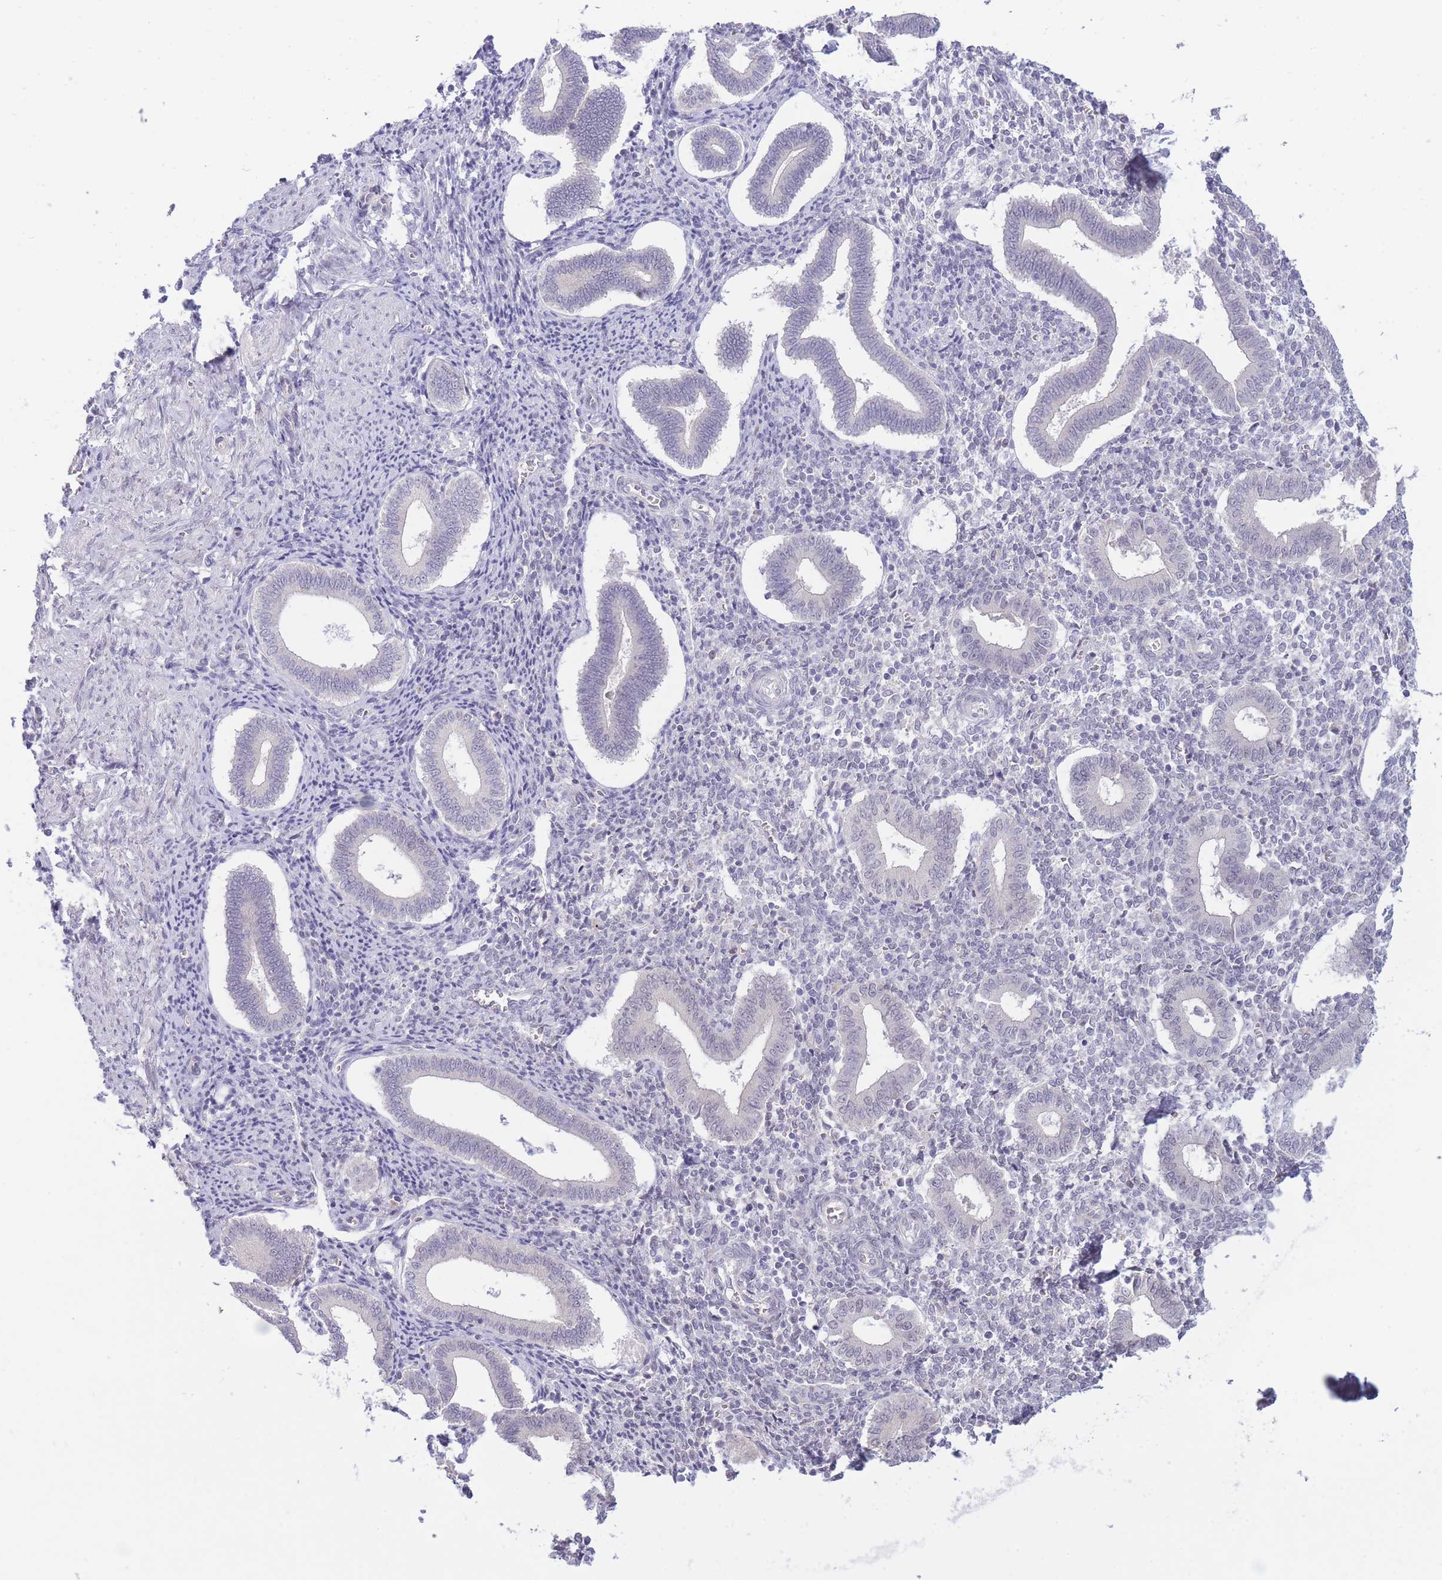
{"staining": {"intensity": "negative", "quantity": "none", "location": "none"}, "tissue": "endometrium", "cell_type": "Cells in endometrial stroma", "image_type": "normal", "snomed": [{"axis": "morphology", "description": "Normal tissue, NOS"}, {"axis": "topography", "description": "Endometrium"}], "caption": "Photomicrograph shows no significant protein positivity in cells in endometrial stroma of unremarkable endometrium.", "gene": "FBXO46", "patient": {"sex": "female", "age": 44}}